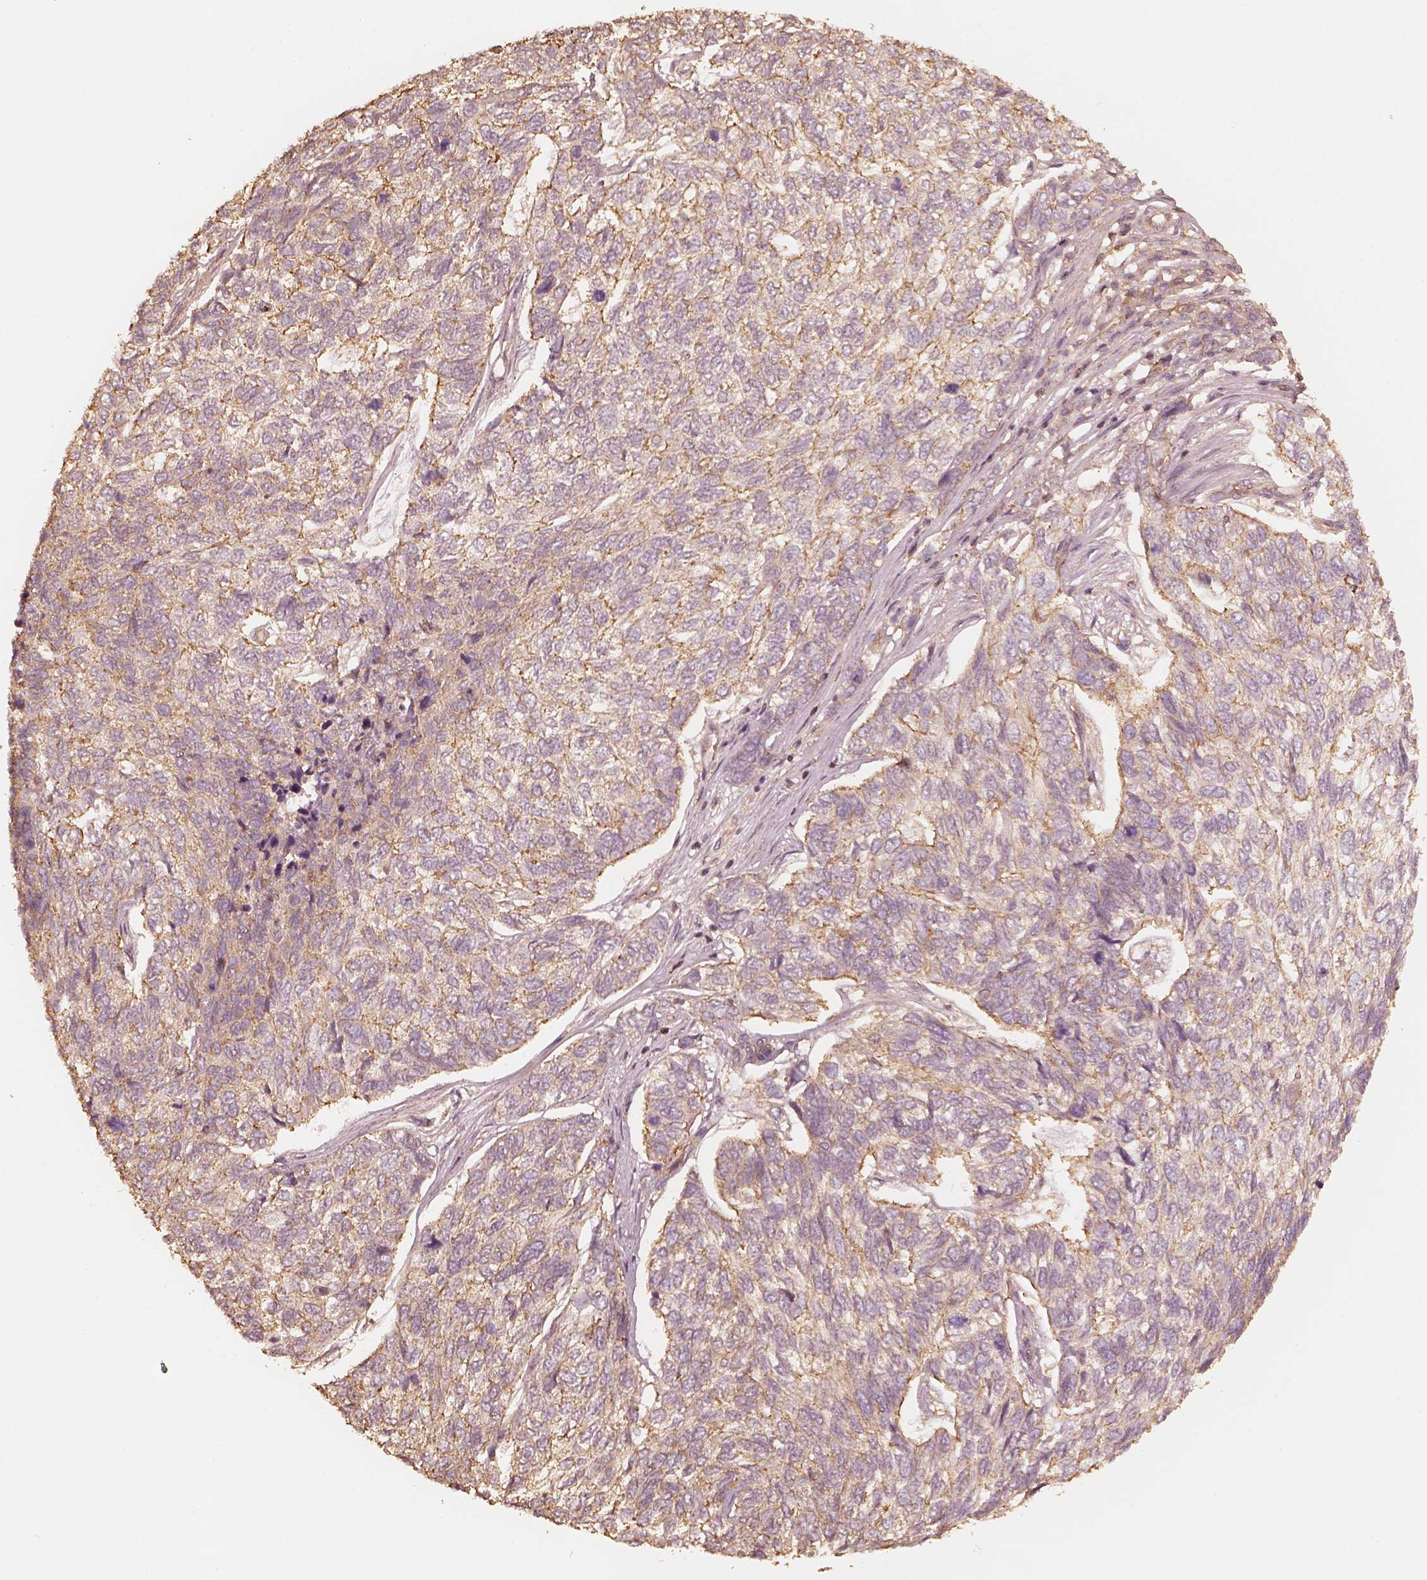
{"staining": {"intensity": "moderate", "quantity": "25%-75%", "location": "cytoplasmic/membranous"}, "tissue": "skin cancer", "cell_type": "Tumor cells", "image_type": "cancer", "snomed": [{"axis": "morphology", "description": "Basal cell carcinoma"}, {"axis": "topography", "description": "Skin"}], "caption": "Basal cell carcinoma (skin) stained for a protein (brown) displays moderate cytoplasmic/membranous positive expression in approximately 25%-75% of tumor cells.", "gene": "WDR7", "patient": {"sex": "female", "age": 65}}